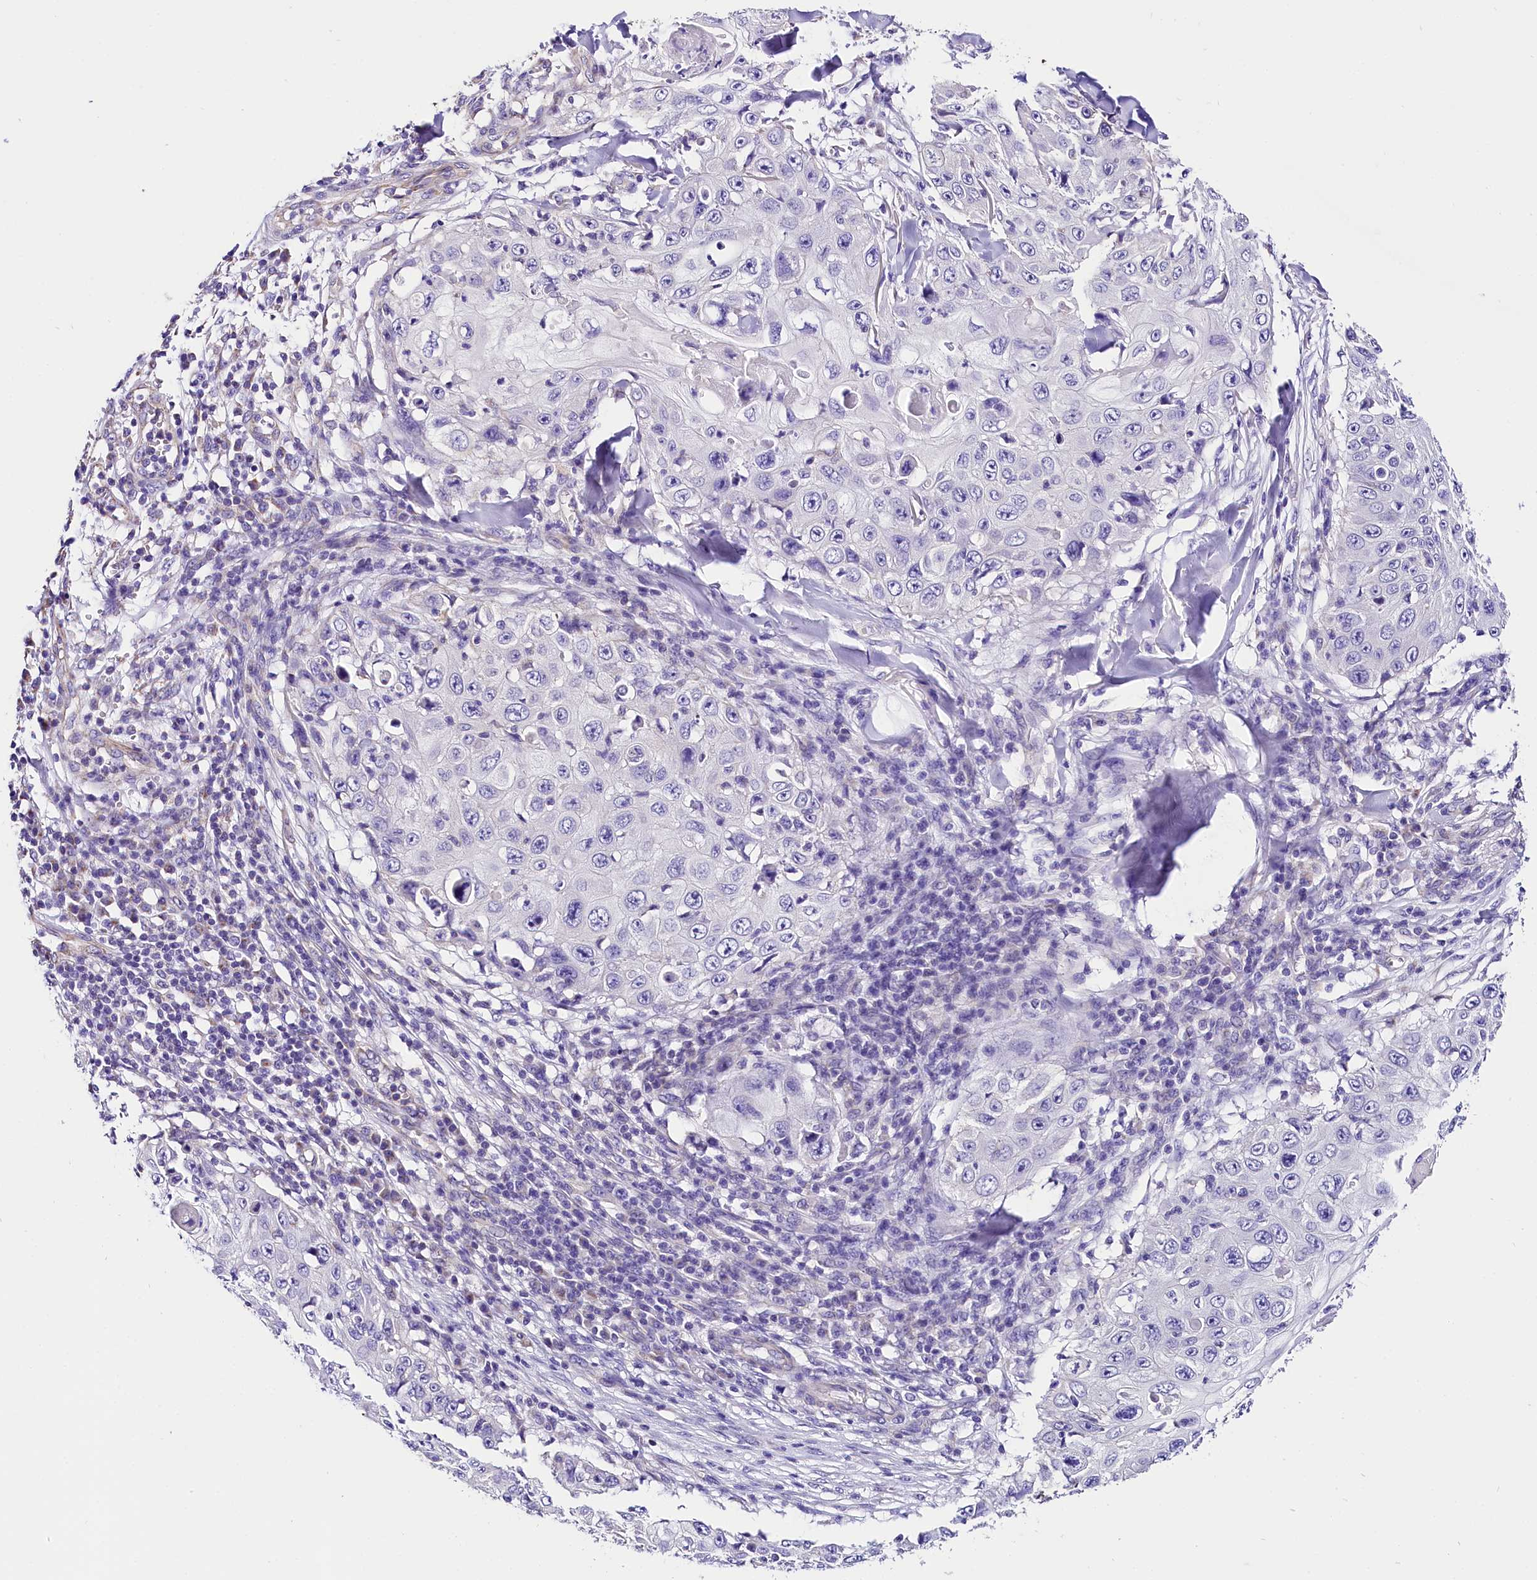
{"staining": {"intensity": "negative", "quantity": "none", "location": "none"}, "tissue": "skin cancer", "cell_type": "Tumor cells", "image_type": "cancer", "snomed": [{"axis": "morphology", "description": "Squamous cell carcinoma, NOS"}, {"axis": "topography", "description": "Skin"}], "caption": "Immunohistochemistry of human squamous cell carcinoma (skin) displays no expression in tumor cells.", "gene": "ACAA2", "patient": {"sex": "male", "age": 86}}